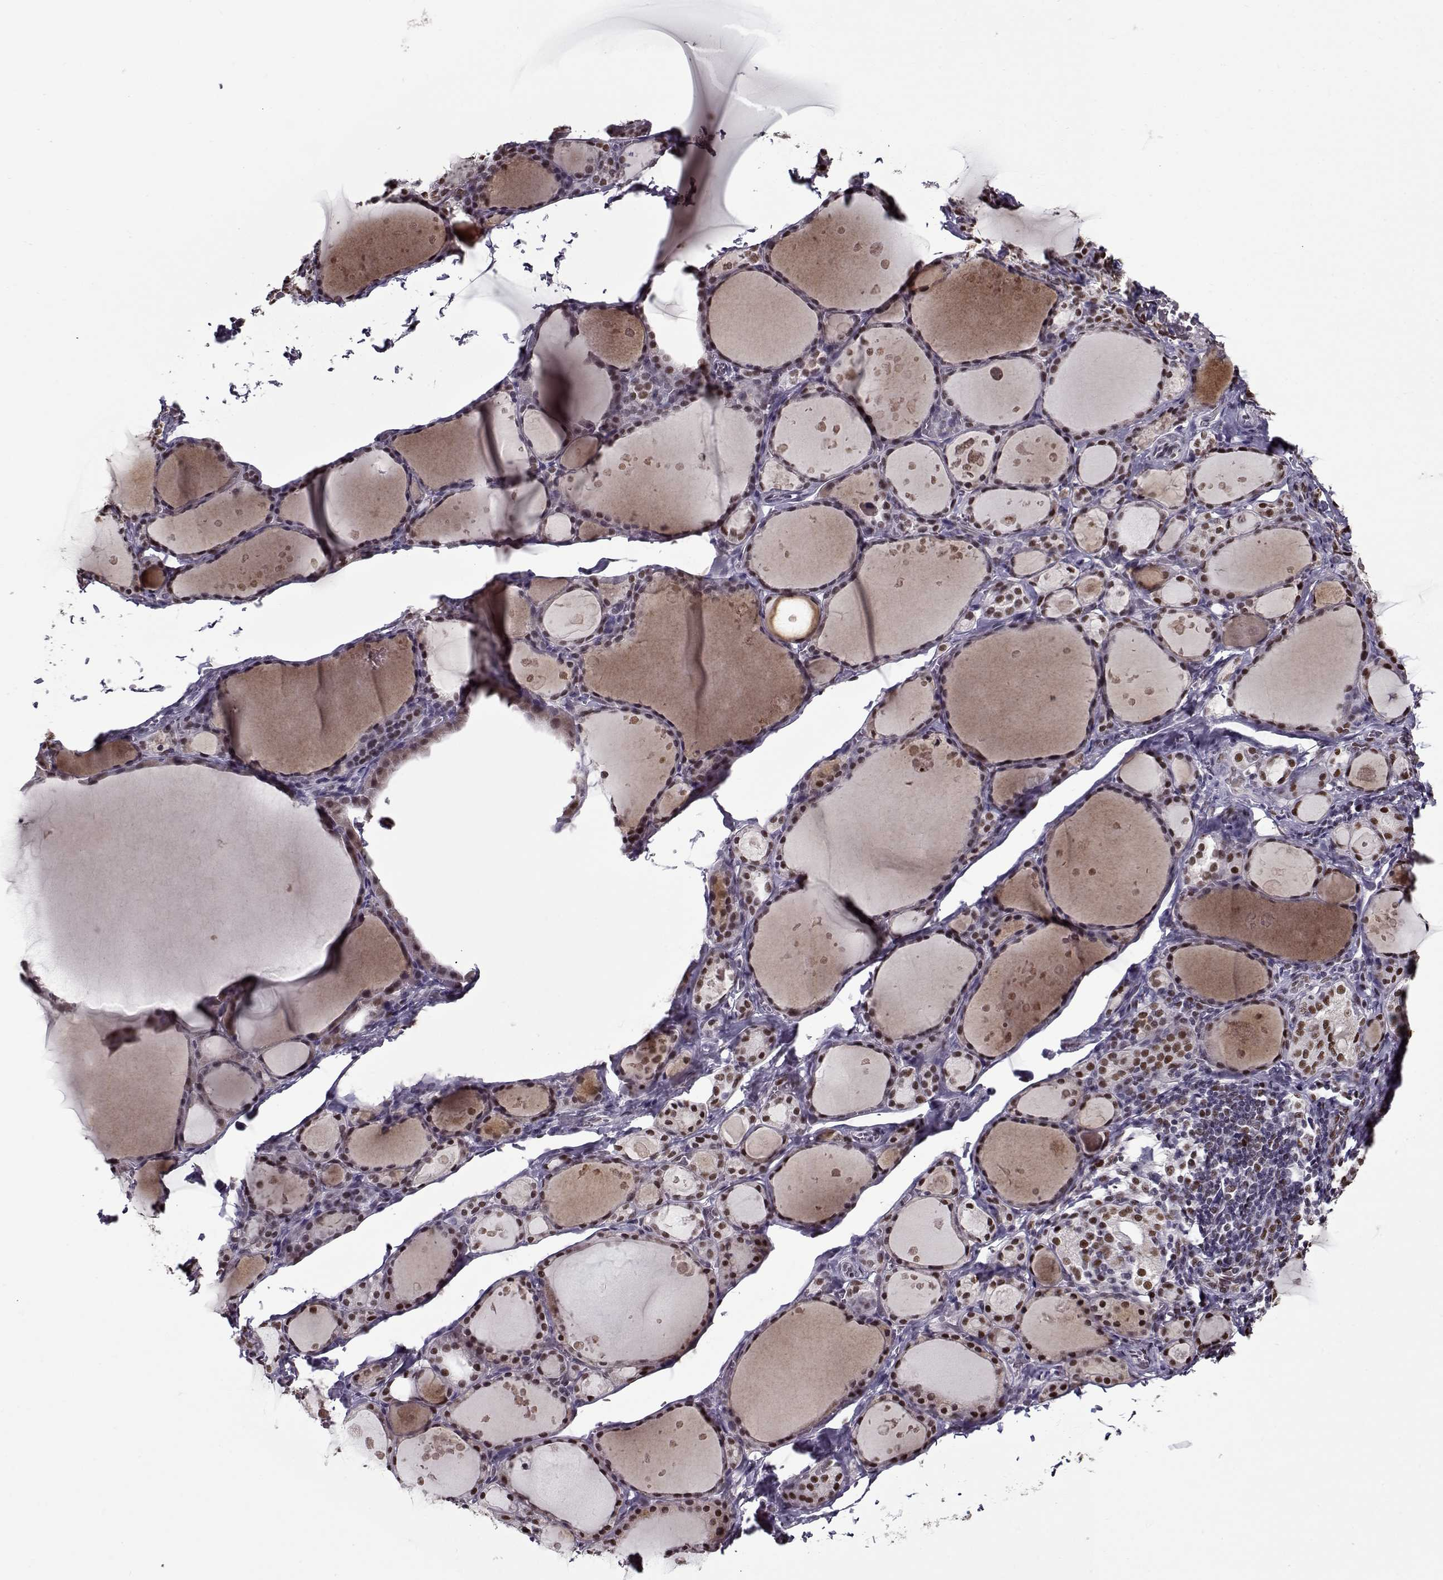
{"staining": {"intensity": "weak", "quantity": ">75%", "location": "nuclear"}, "tissue": "thyroid gland", "cell_type": "Glandular cells", "image_type": "normal", "snomed": [{"axis": "morphology", "description": "Normal tissue, NOS"}, {"axis": "topography", "description": "Thyroid gland"}], "caption": "Immunohistochemistry staining of benign thyroid gland, which demonstrates low levels of weak nuclear positivity in about >75% of glandular cells indicating weak nuclear protein staining. The staining was performed using DAB (3,3'-diaminobenzidine) (brown) for protein detection and nuclei were counterstained in hematoxylin (blue).", "gene": "PRMT1", "patient": {"sex": "male", "age": 68}}